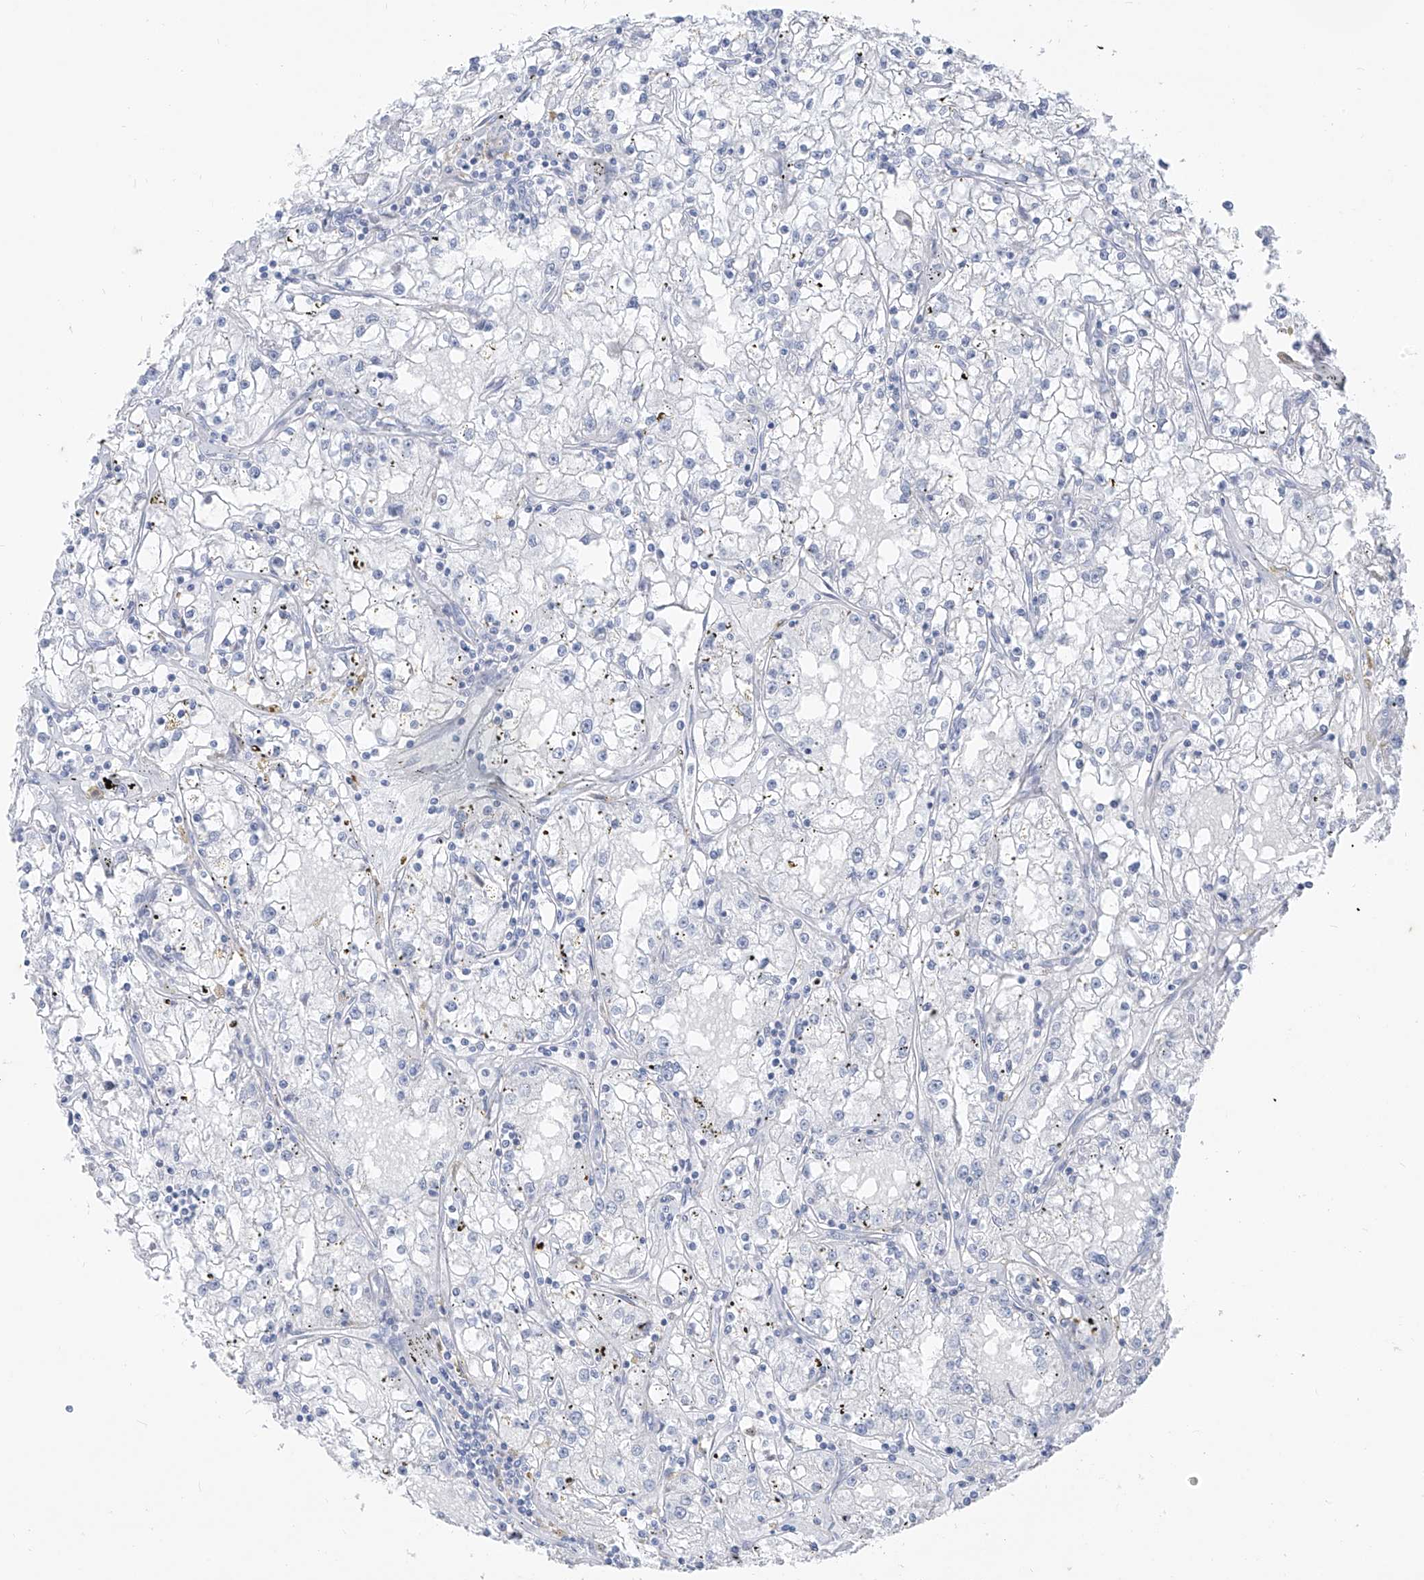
{"staining": {"intensity": "negative", "quantity": "none", "location": "none"}, "tissue": "renal cancer", "cell_type": "Tumor cells", "image_type": "cancer", "snomed": [{"axis": "morphology", "description": "Adenocarcinoma, NOS"}, {"axis": "topography", "description": "Kidney"}], "caption": "Adenocarcinoma (renal) stained for a protein using immunohistochemistry demonstrates no positivity tumor cells.", "gene": "CX3CR1", "patient": {"sex": "male", "age": 56}}